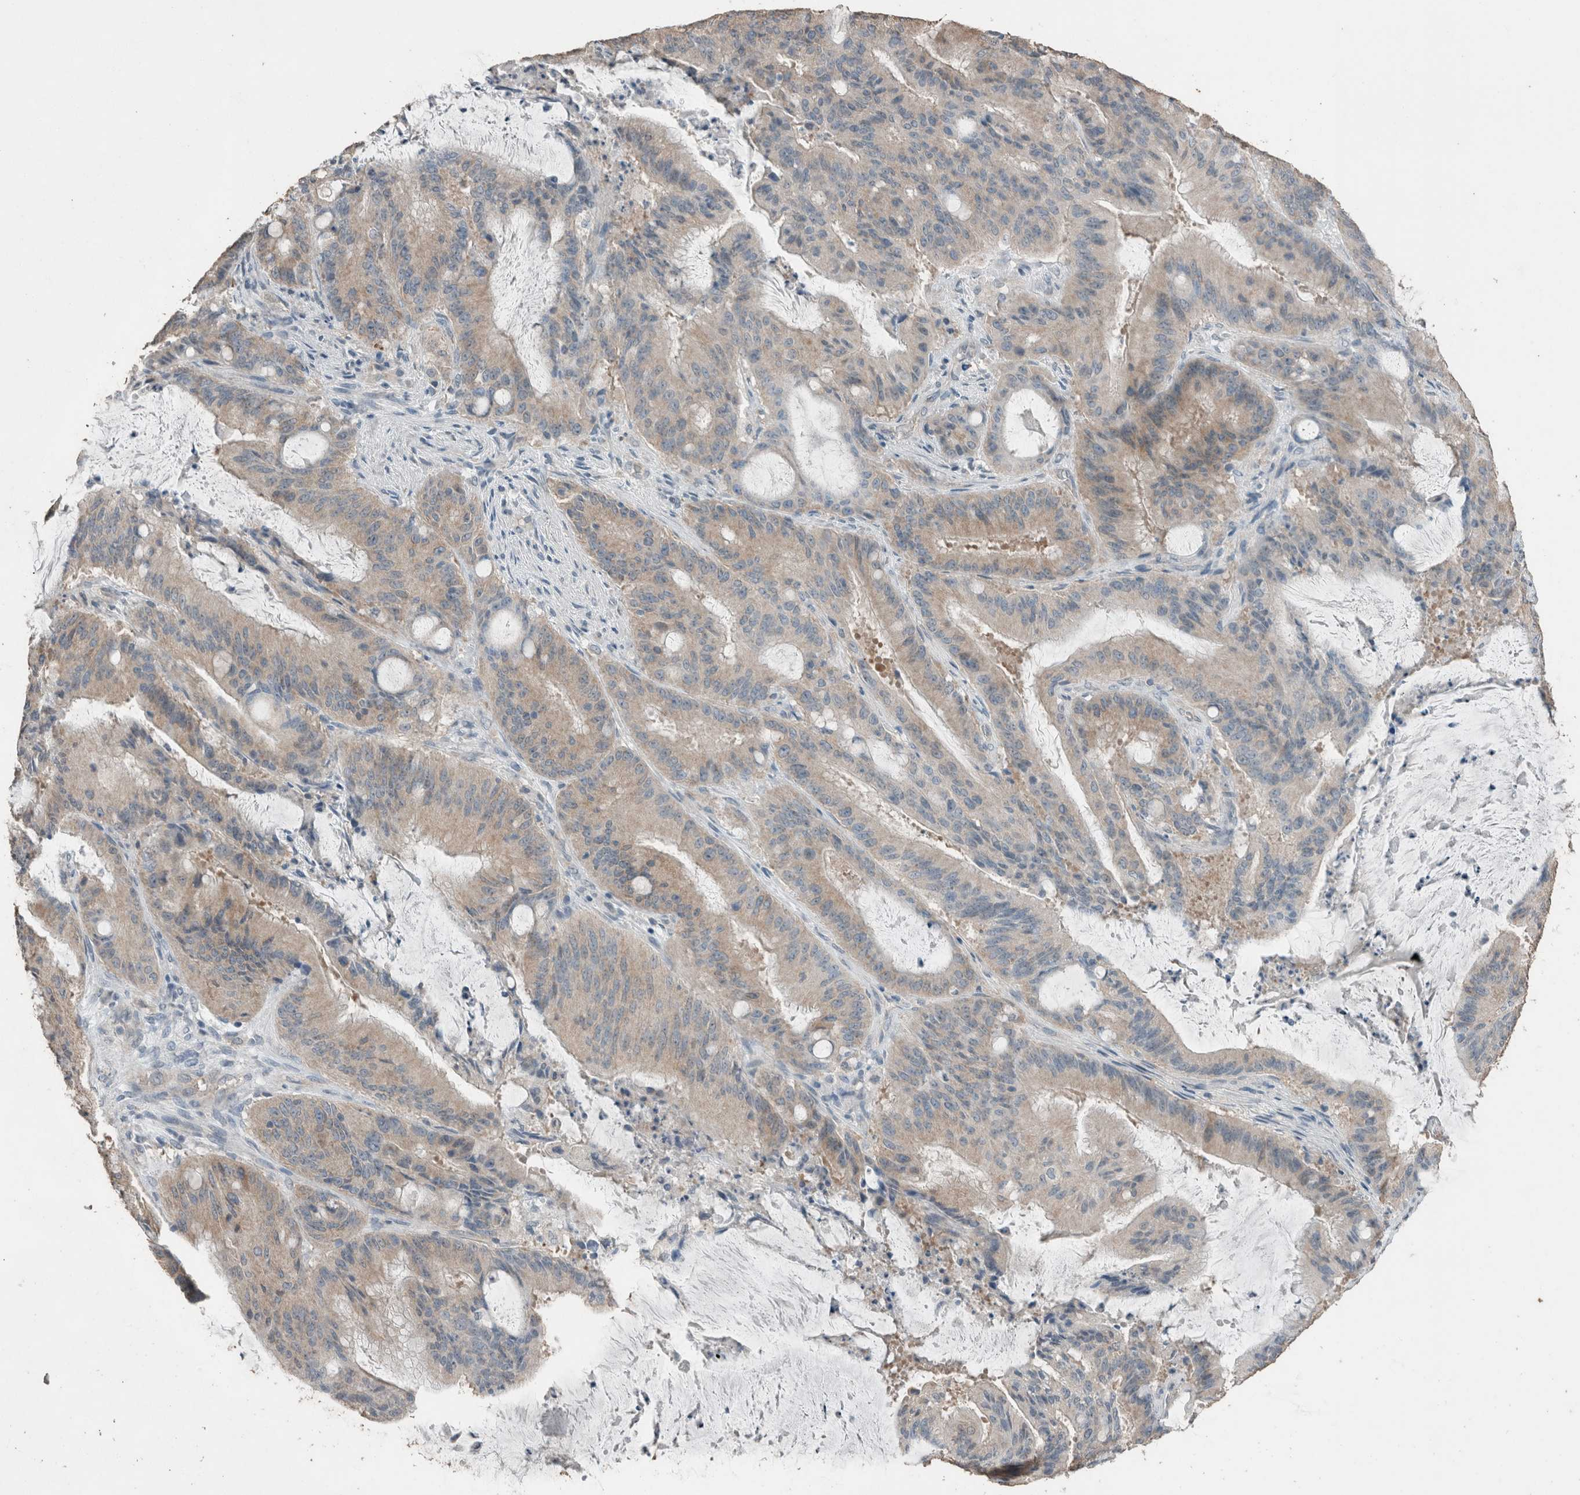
{"staining": {"intensity": "weak", "quantity": ">75%", "location": "cytoplasmic/membranous"}, "tissue": "liver cancer", "cell_type": "Tumor cells", "image_type": "cancer", "snomed": [{"axis": "morphology", "description": "Normal tissue, NOS"}, {"axis": "morphology", "description": "Cholangiocarcinoma"}, {"axis": "topography", "description": "Liver"}, {"axis": "topography", "description": "Peripheral nerve tissue"}], "caption": "Liver cholangiocarcinoma stained with DAB immunohistochemistry (IHC) exhibits low levels of weak cytoplasmic/membranous expression in about >75% of tumor cells.", "gene": "ACVR2B", "patient": {"sex": "female", "age": 73}}